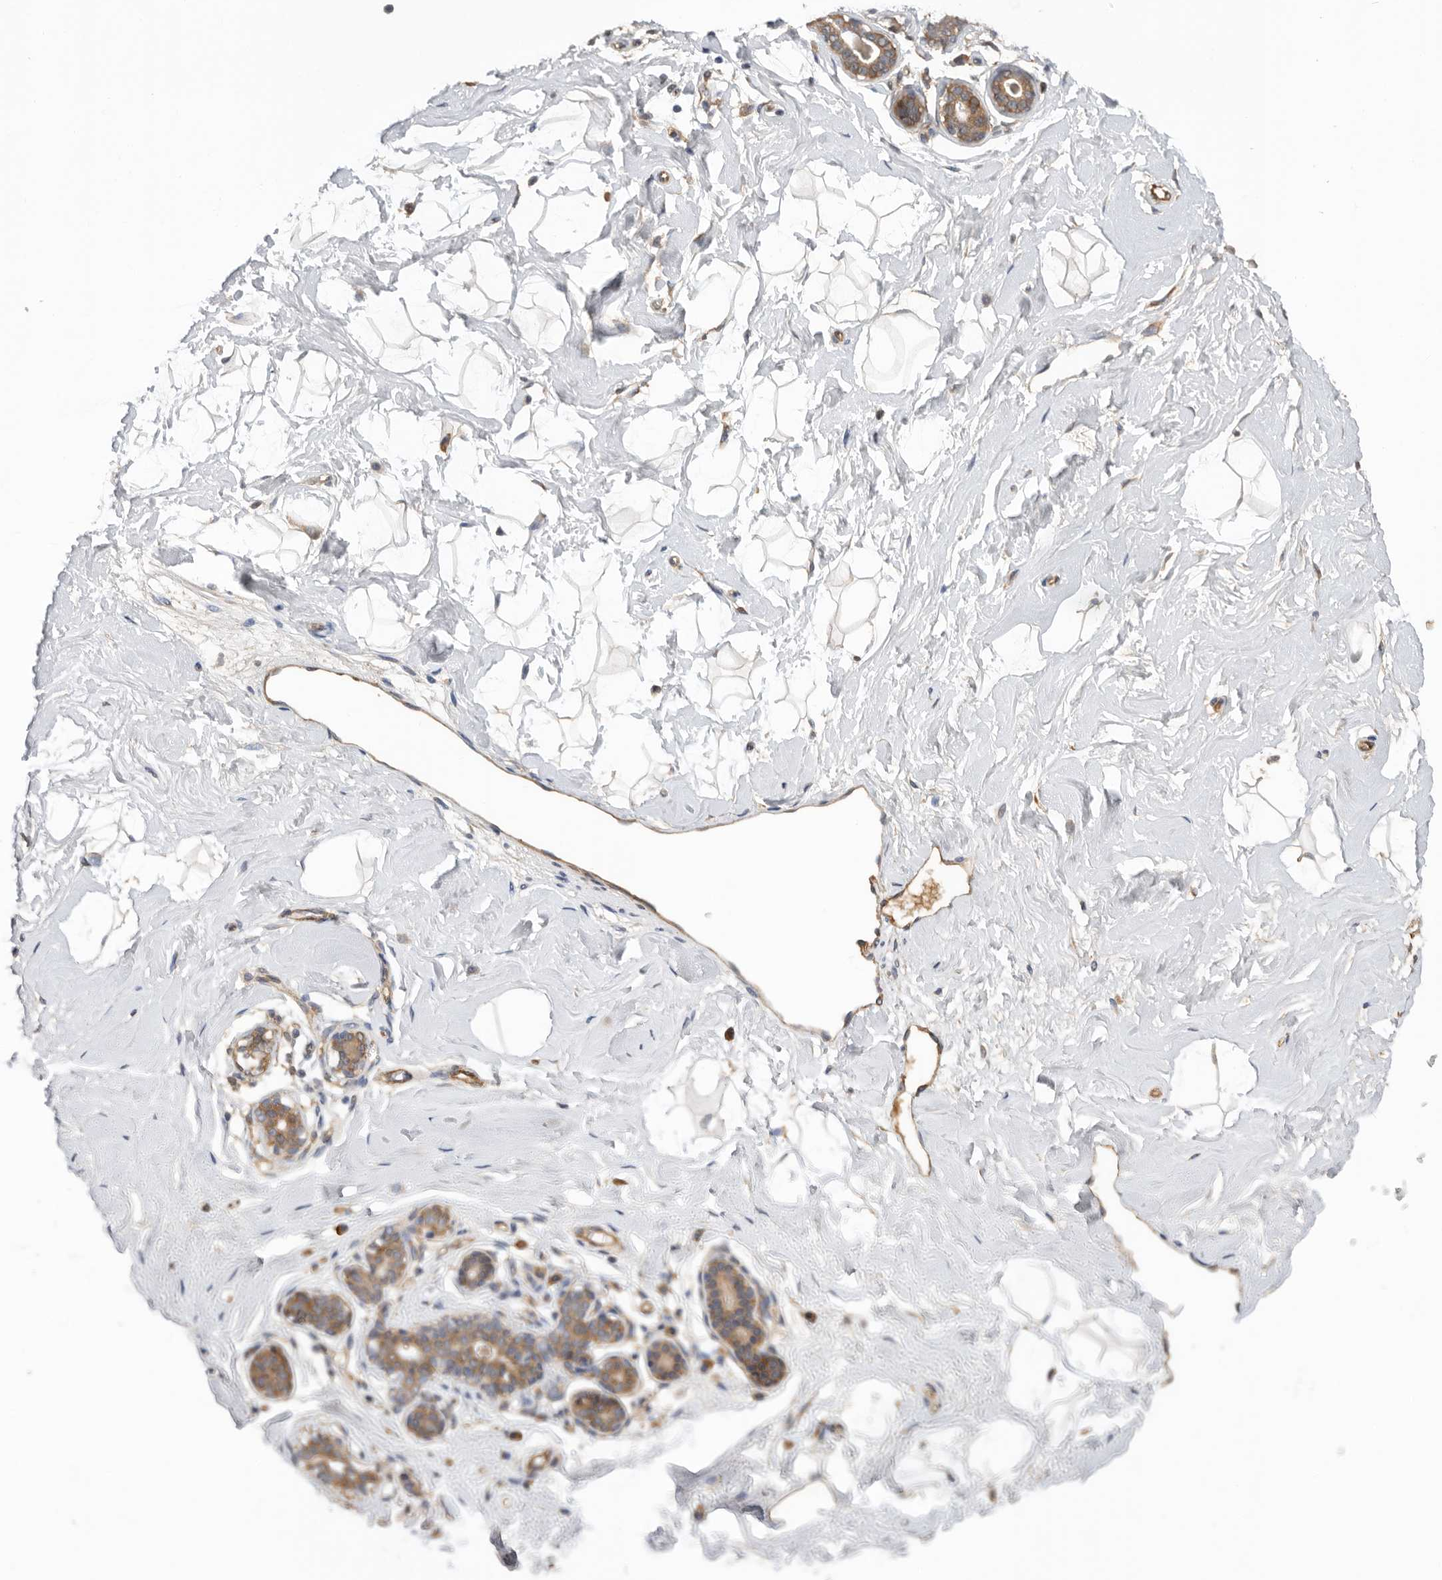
{"staining": {"intensity": "negative", "quantity": "none", "location": "none"}, "tissue": "breast", "cell_type": "Adipocytes", "image_type": "normal", "snomed": [{"axis": "morphology", "description": "Normal tissue, NOS"}, {"axis": "morphology", "description": "Adenoma, NOS"}, {"axis": "topography", "description": "Breast"}], "caption": "The IHC histopathology image has no significant staining in adipocytes of breast. The staining was performed using DAB to visualize the protein expression in brown, while the nuclei were stained in blue with hematoxylin (Magnification: 20x).", "gene": "CDC42BPB", "patient": {"sex": "female", "age": 23}}